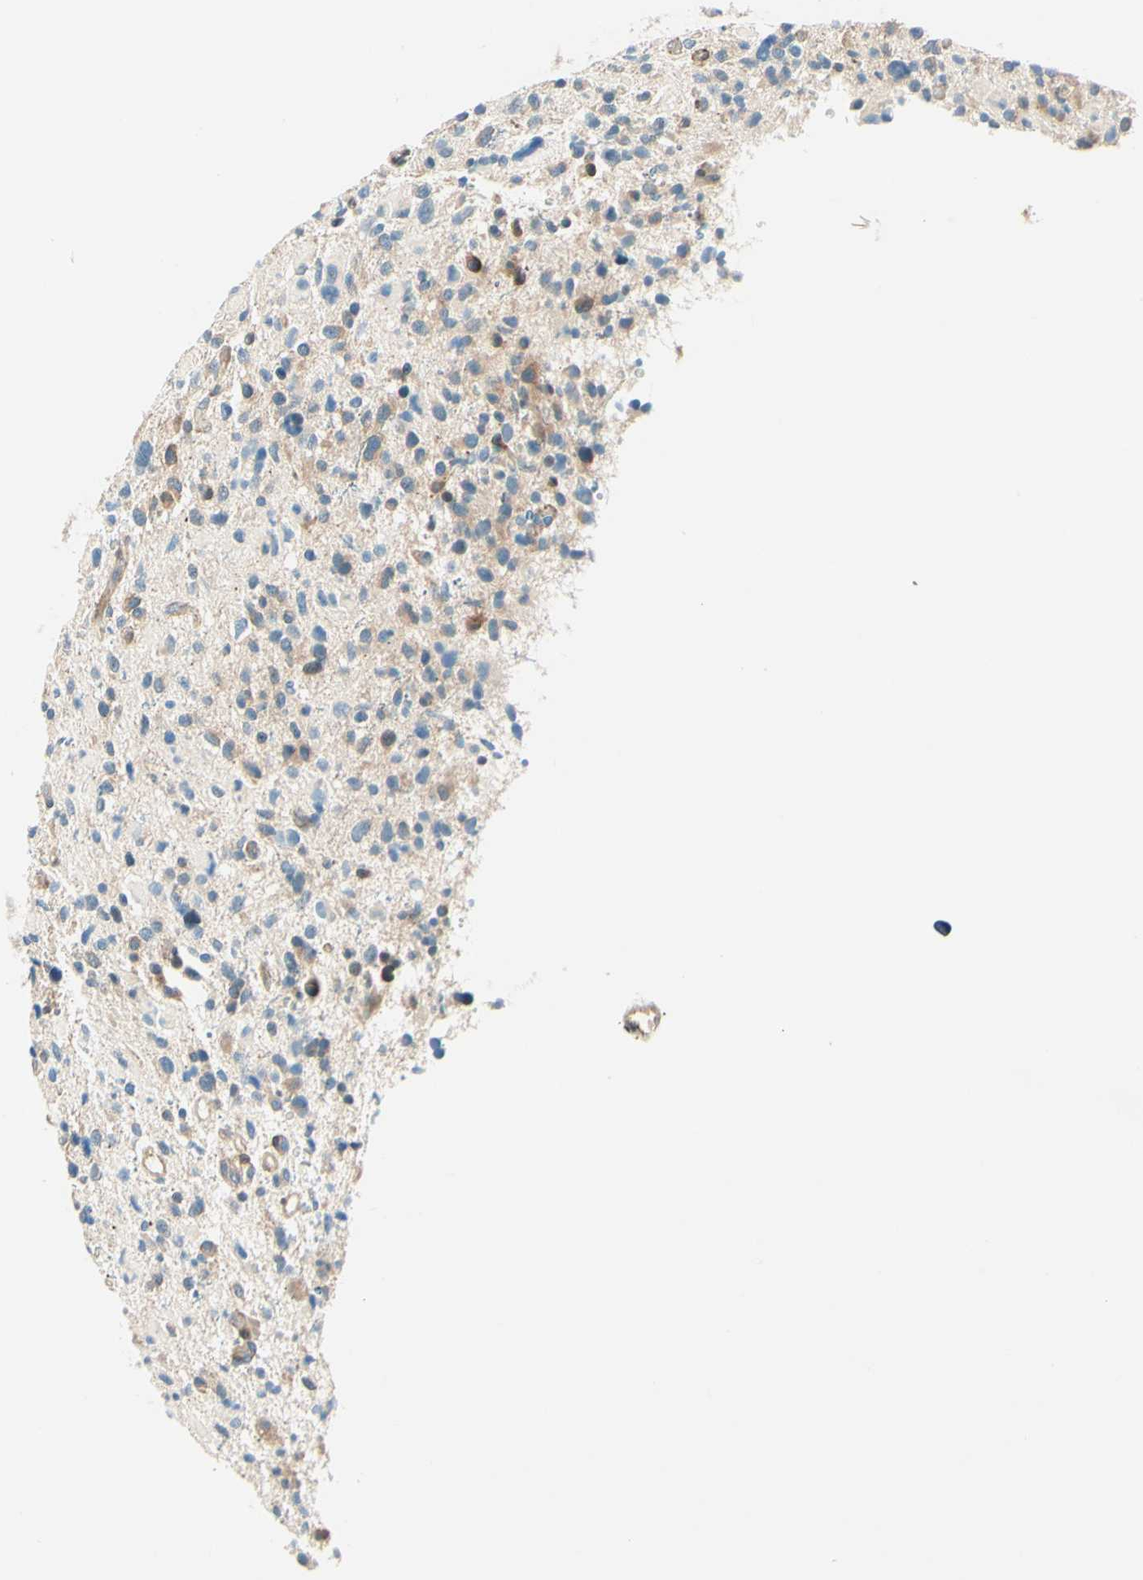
{"staining": {"intensity": "weak", "quantity": "25%-75%", "location": "cytoplasmic/membranous"}, "tissue": "glioma", "cell_type": "Tumor cells", "image_type": "cancer", "snomed": [{"axis": "morphology", "description": "Glioma, malignant, High grade"}, {"axis": "topography", "description": "Brain"}], "caption": "Malignant high-grade glioma was stained to show a protein in brown. There is low levels of weak cytoplasmic/membranous positivity in about 25%-75% of tumor cells.", "gene": "TAOK2", "patient": {"sex": "male", "age": 48}}